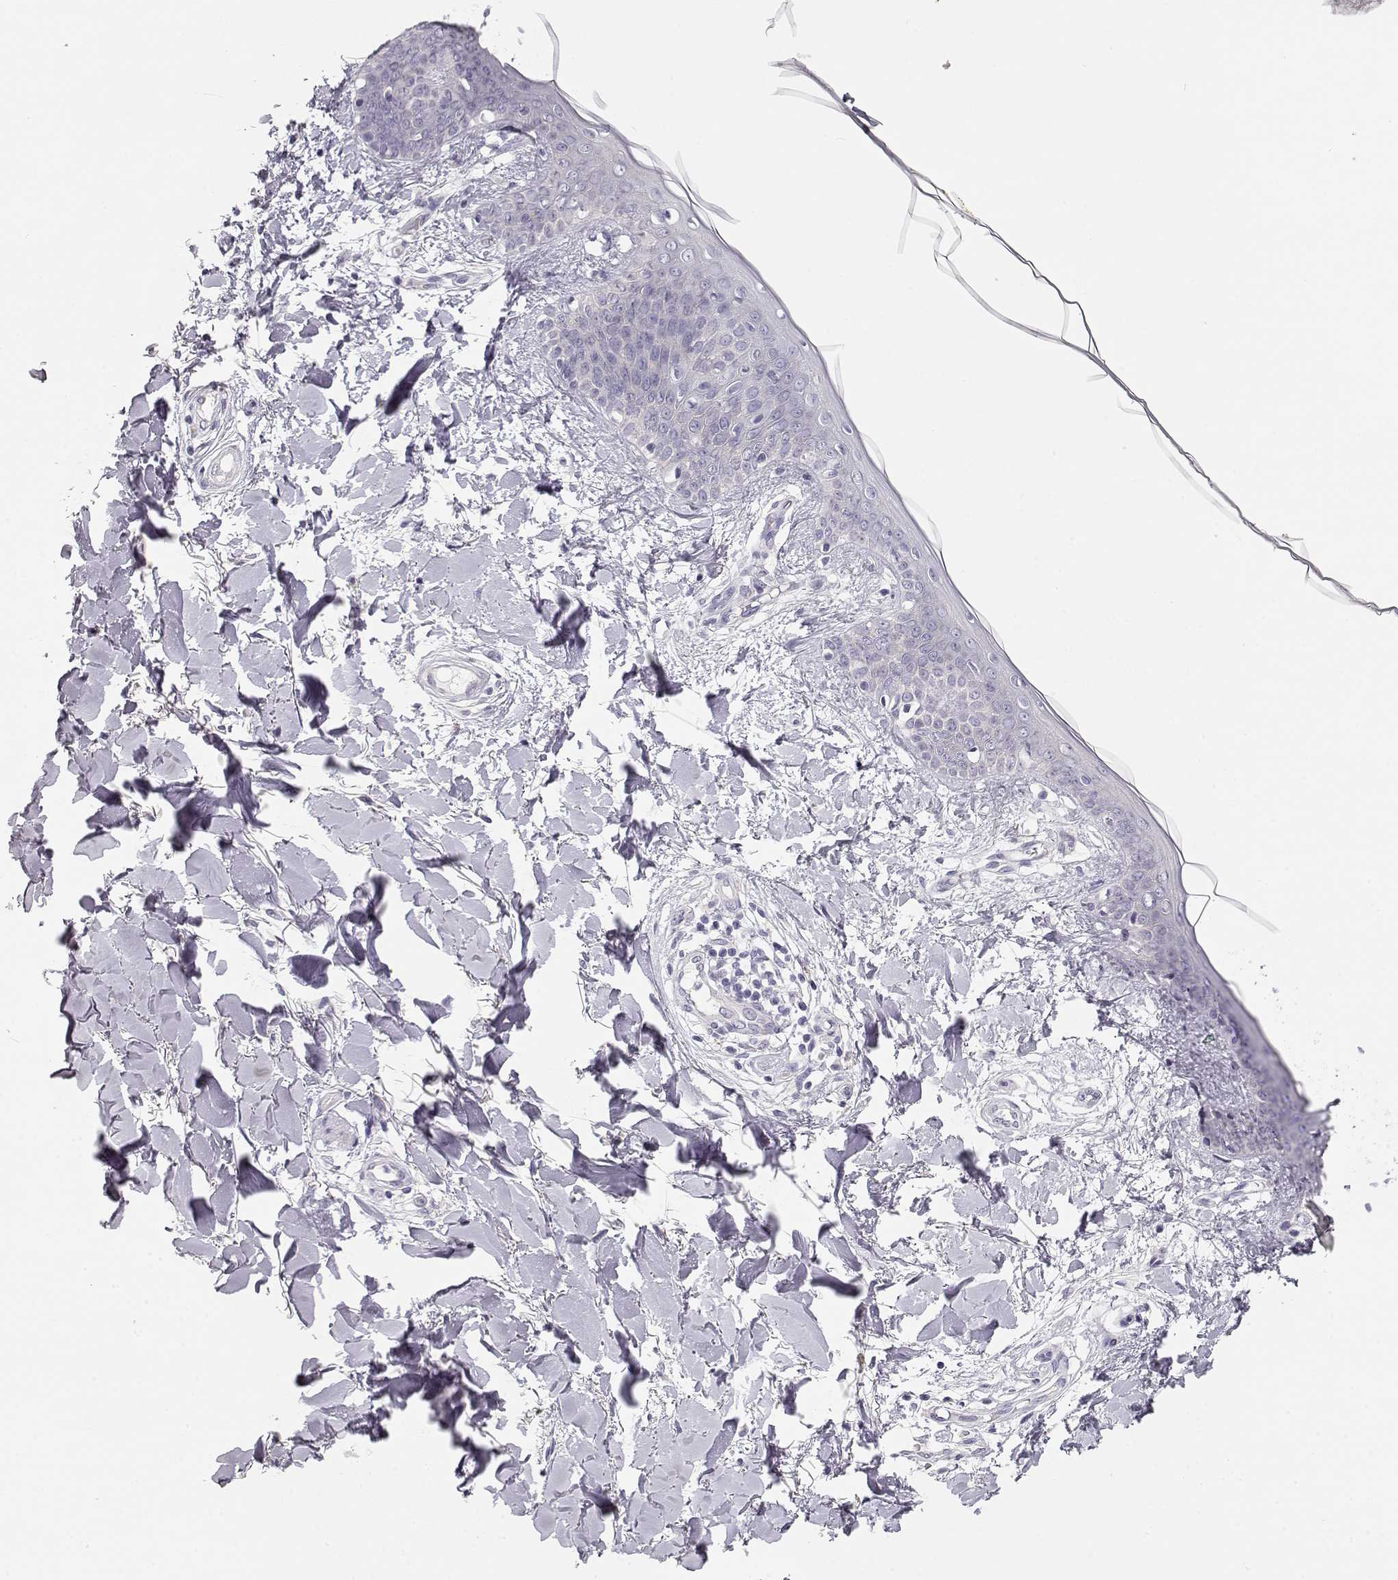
{"staining": {"intensity": "negative", "quantity": "none", "location": "none"}, "tissue": "skin", "cell_type": "Fibroblasts", "image_type": "normal", "snomed": [{"axis": "morphology", "description": "Normal tissue, NOS"}, {"axis": "topography", "description": "Skin"}], "caption": "Fibroblasts show no significant positivity in unremarkable skin. (DAB immunohistochemistry (IHC) visualized using brightfield microscopy, high magnification).", "gene": "NUTM1", "patient": {"sex": "female", "age": 34}}